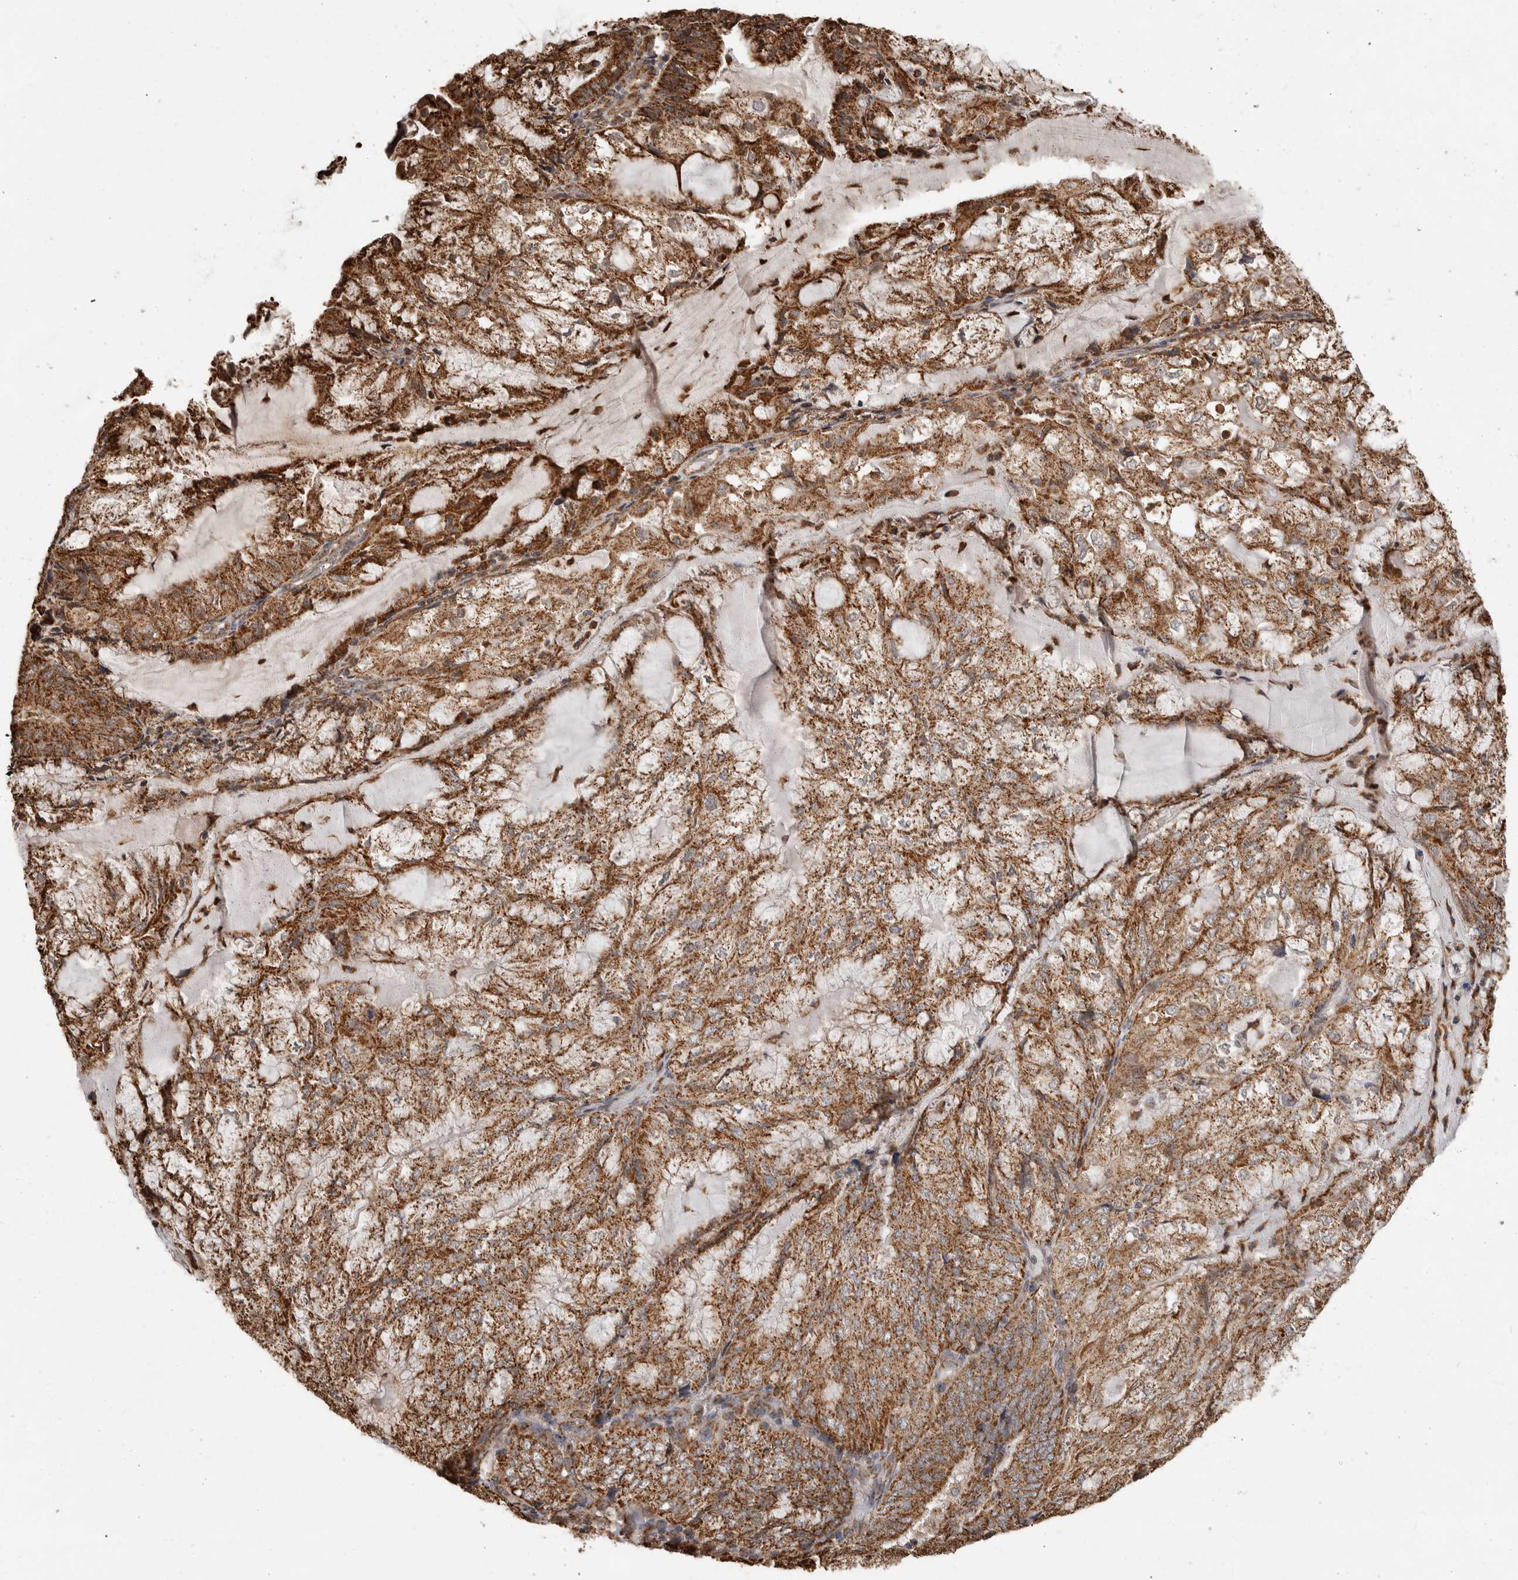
{"staining": {"intensity": "strong", "quantity": ">75%", "location": "cytoplasmic/membranous"}, "tissue": "endometrial cancer", "cell_type": "Tumor cells", "image_type": "cancer", "snomed": [{"axis": "morphology", "description": "Adenocarcinoma, NOS"}, {"axis": "topography", "description": "Endometrium"}], "caption": "Immunohistochemistry (DAB (3,3'-diaminobenzidine)) staining of adenocarcinoma (endometrial) reveals strong cytoplasmic/membranous protein staining in approximately >75% of tumor cells. (DAB (3,3'-diaminobenzidine) IHC, brown staining for protein, blue staining for nuclei).", "gene": "GCNT2", "patient": {"sex": "female", "age": 81}}